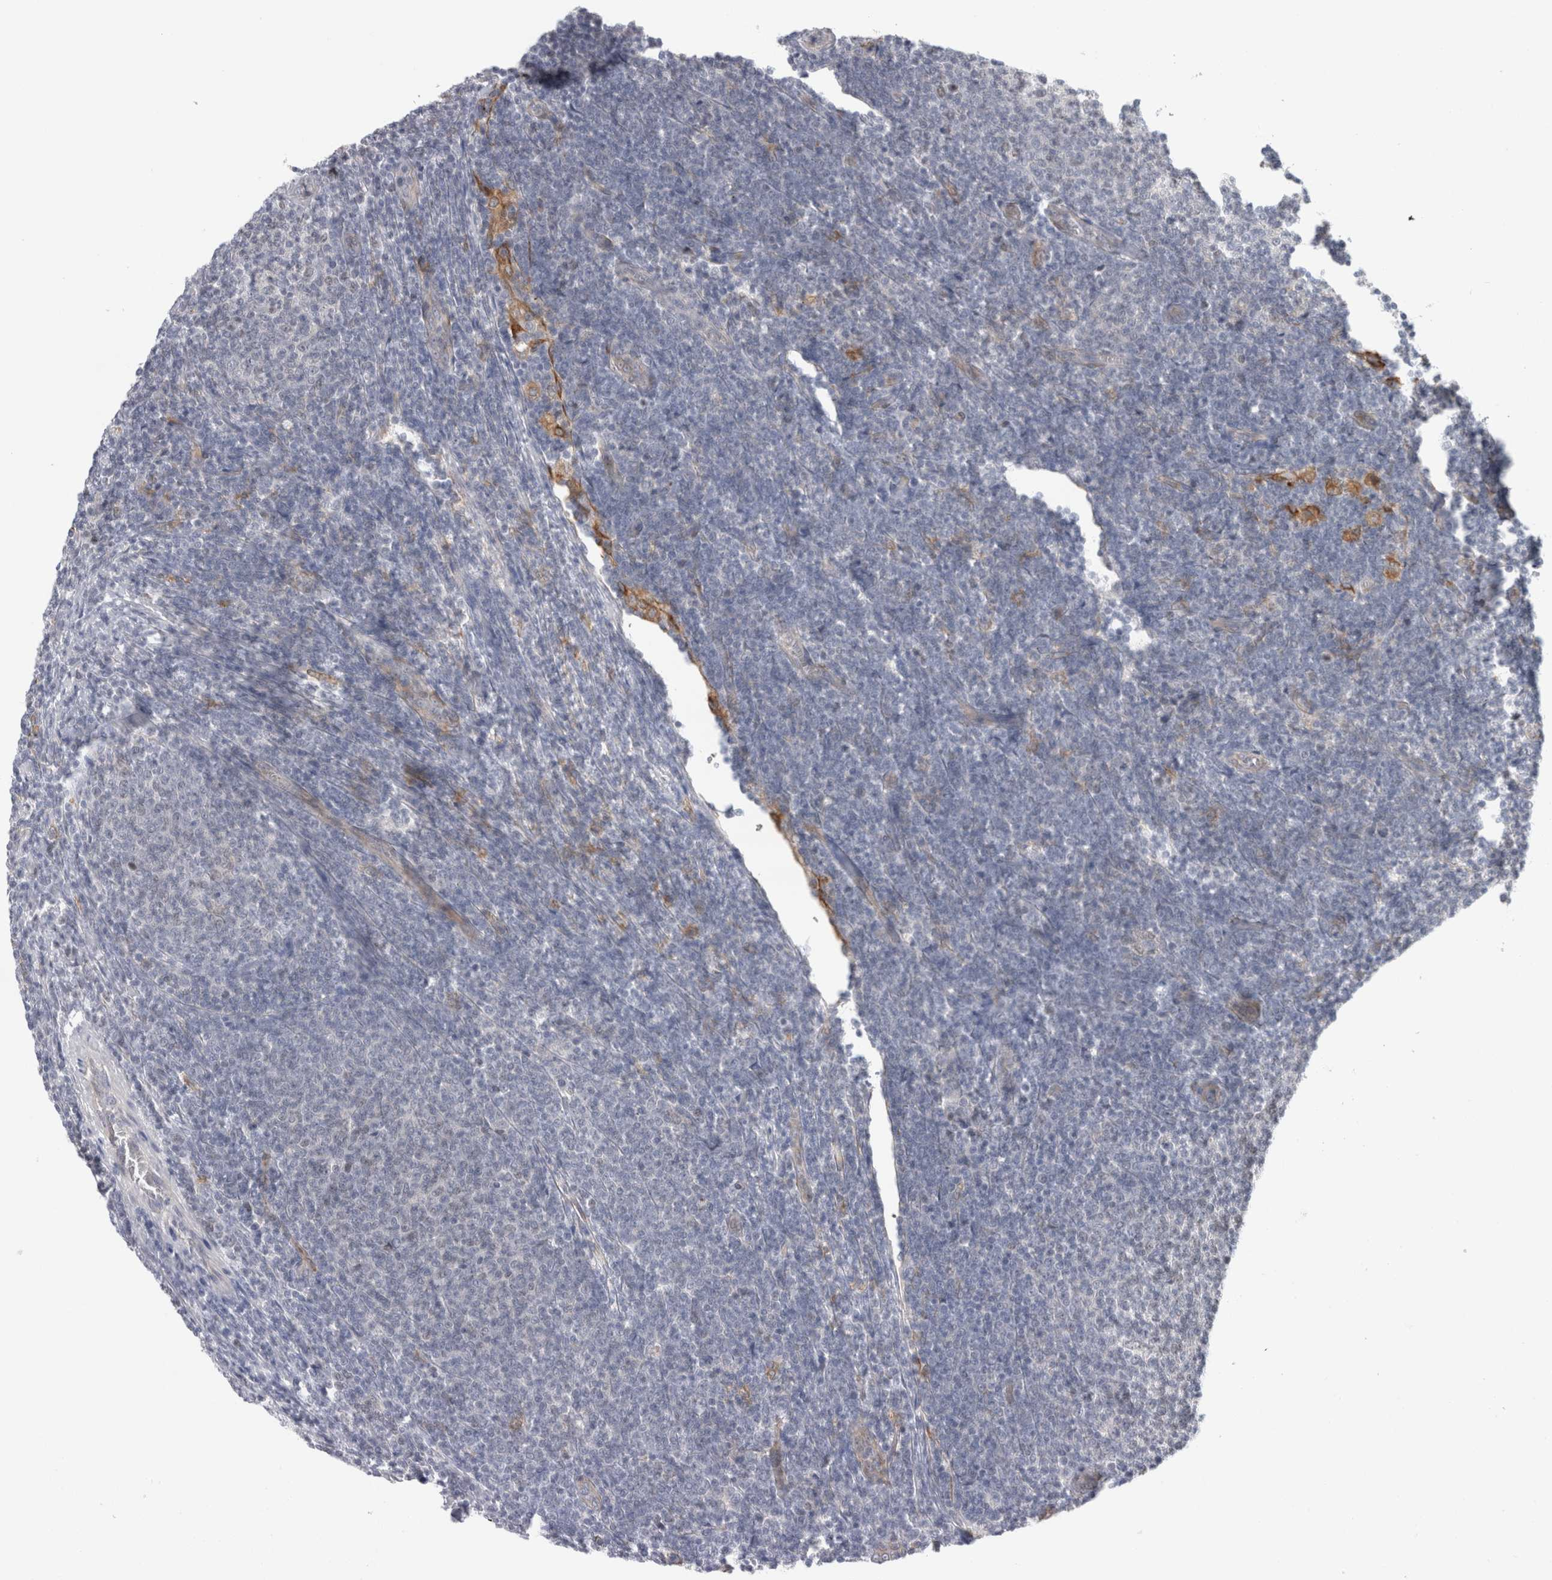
{"staining": {"intensity": "negative", "quantity": "none", "location": "none"}, "tissue": "lymphoma", "cell_type": "Tumor cells", "image_type": "cancer", "snomed": [{"axis": "morphology", "description": "Malignant lymphoma, non-Hodgkin's type, Low grade"}, {"axis": "topography", "description": "Lymph node"}], "caption": "Human low-grade malignant lymphoma, non-Hodgkin's type stained for a protein using immunohistochemistry shows no positivity in tumor cells.", "gene": "SYTL5", "patient": {"sex": "male", "age": 66}}